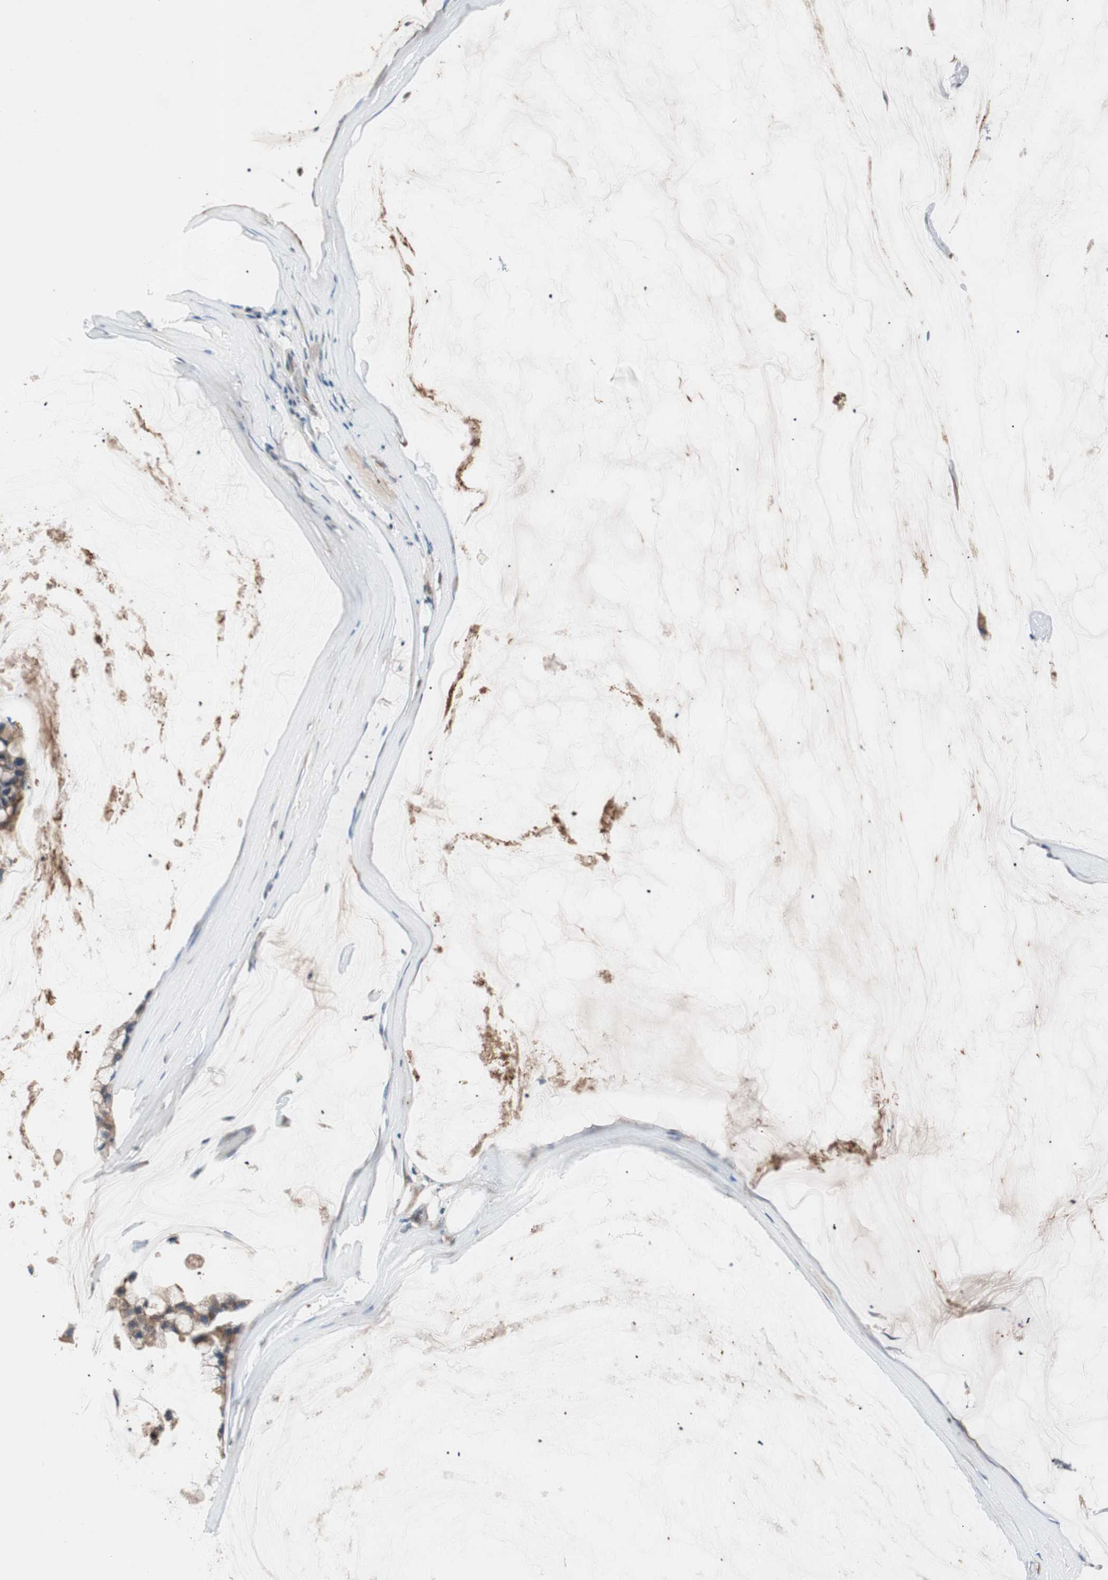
{"staining": {"intensity": "moderate", "quantity": ">75%", "location": "cytoplasmic/membranous"}, "tissue": "ovarian cancer", "cell_type": "Tumor cells", "image_type": "cancer", "snomed": [{"axis": "morphology", "description": "Cystadenocarcinoma, mucinous, NOS"}, {"axis": "topography", "description": "Ovary"}], "caption": "IHC histopathology image of ovarian cancer stained for a protein (brown), which exhibits medium levels of moderate cytoplasmic/membranous expression in approximately >75% of tumor cells.", "gene": "HPN", "patient": {"sex": "female", "age": 39}}